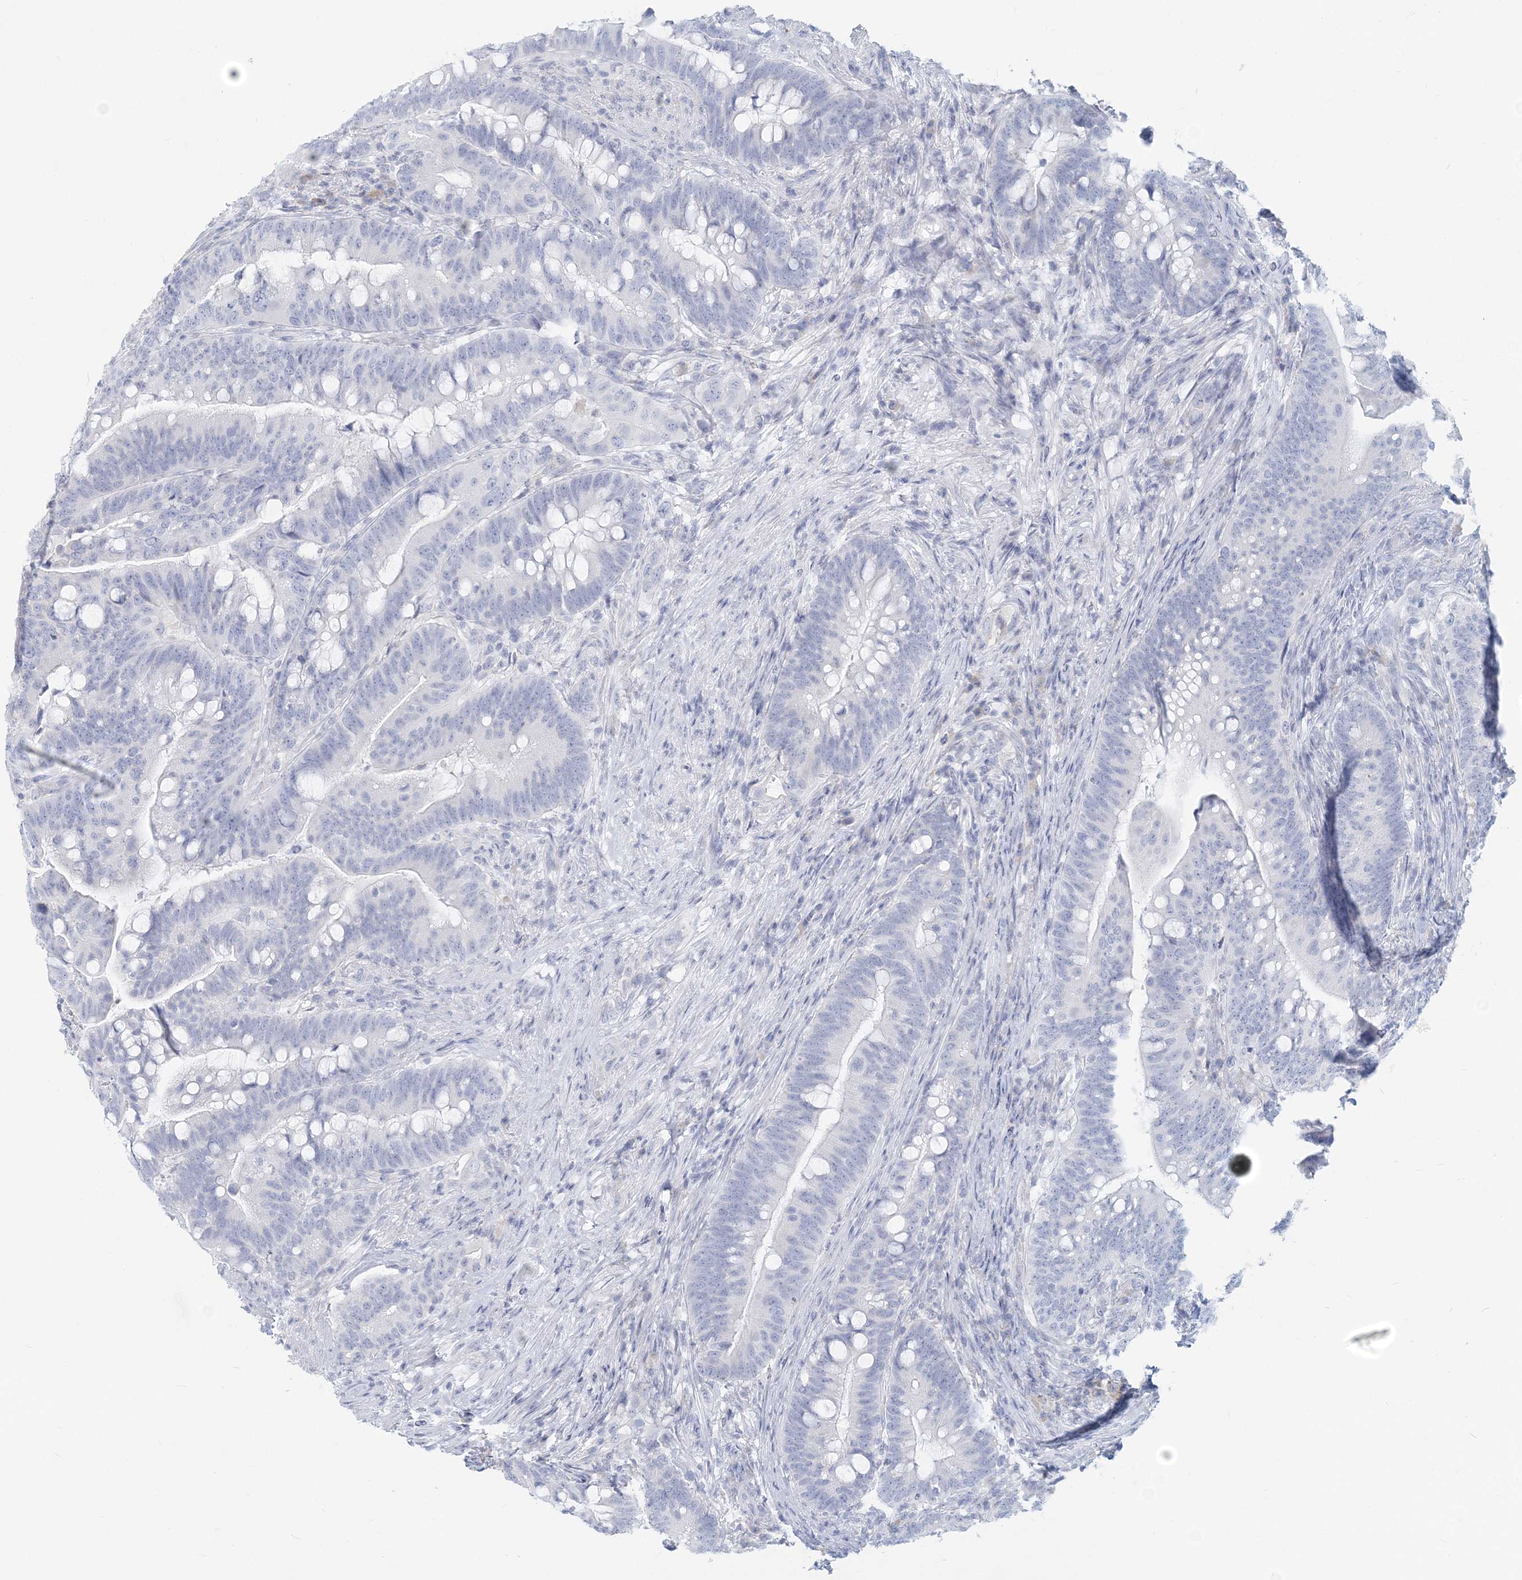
{"staining": {"intensity": "negative", "quantity": "none", "location": "none"}, "tissue": "colorectal cancer", "cell_type": "Tumor cells", "image_type": "cancer", "snomed": [{"axis": "morphology", "description": "Adenocarcinoma, NOS"}, {"axis": "topography", "description": "Colon"}], "caption": "Immunohistochemical staining of colorectal cancer demonstrates no significant expression in tumor cells.", "gene": "CSN1S1", "patient": {"sex": "female", "age": 66}}